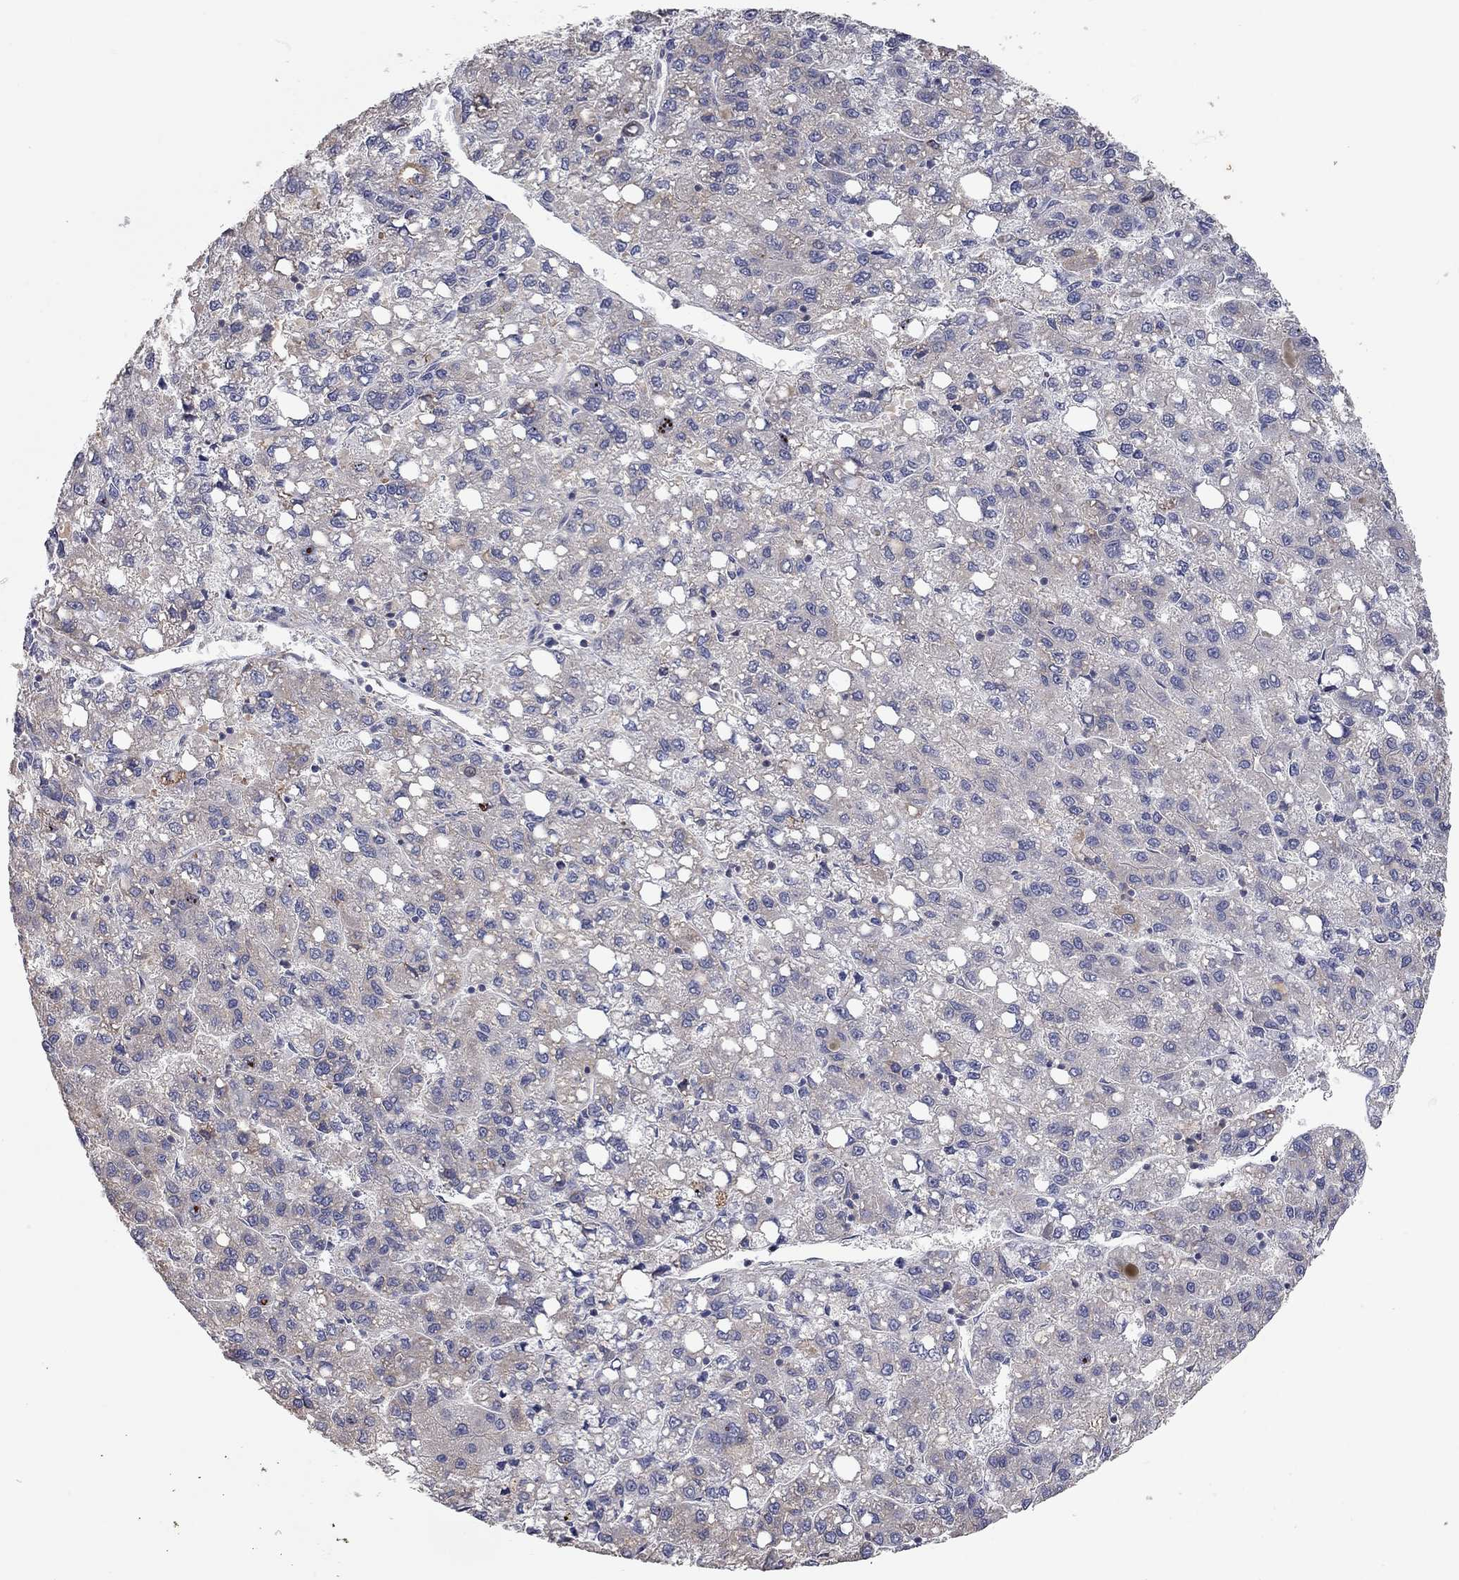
{"staining": {"intensity": "weak", "quantity": "<25%", "location": "cytoplasmic/membranous"}, "tissue": "liver cancer", "cell_type": "Tumor cells", "image_type": "cancer", "snomed": [{"axis": "morphology", "description": "Carcinoma, Hepatocellular, NOS"}, {"axis": "topography", "description": "Liver"}], "caption": "A histopathology image of liver hepatocellular carcinoma stained for a protein exhibits no brown staining in tumor cells.", "gene": "XAGE2", "patient": {"sex": "female", "age": 82}}